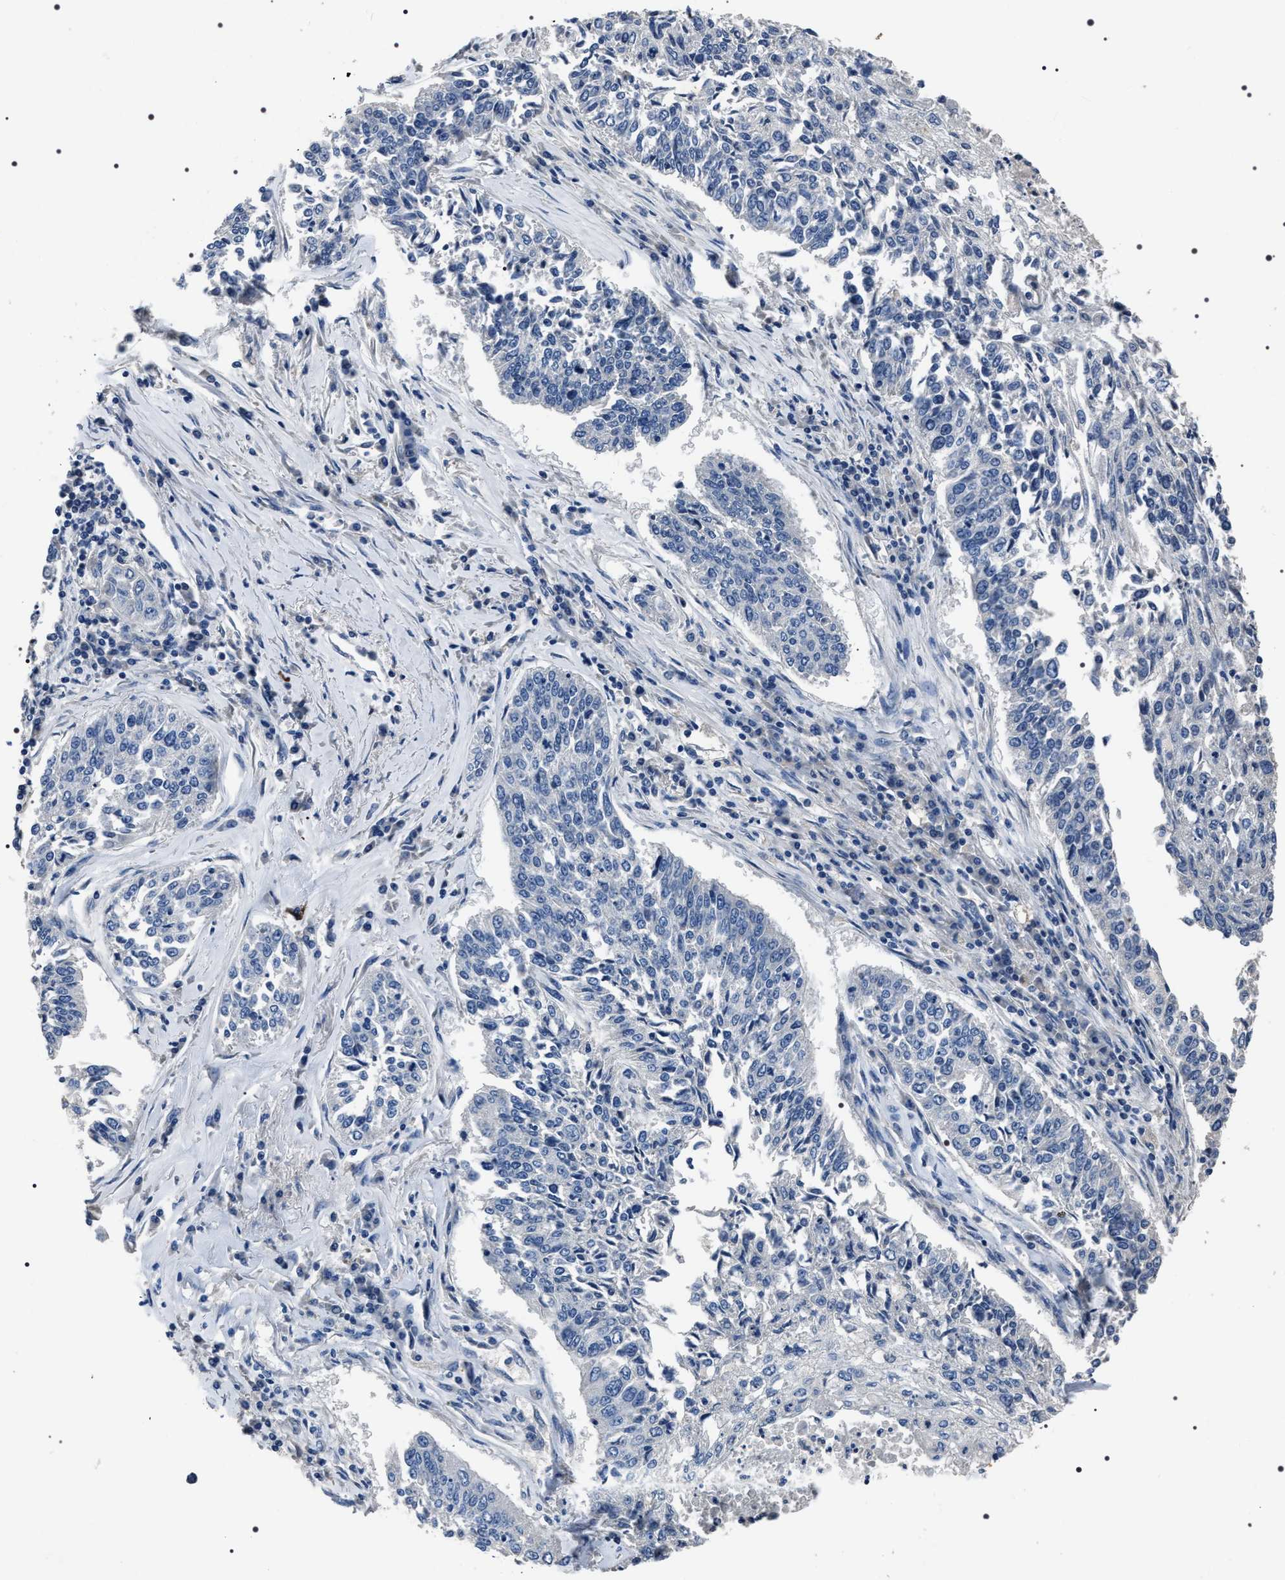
{"staining": {"intensity": "negative", "quantity": "none", "location": "none"}, "tissue": "lung cancer", "cell_type": "Tumor cells", "image_type": "cancer", "snomed": [{"axis": "morphology", "description": "Normal tissue, NOS"}, {"axis": "morphology", "description": "Squamous cell carcinoma, NOS"}, {"axis": "topography", "description": "Cartilage tissue"}, {"axis": "topography", "description": "Bronchus"}, {"axis": "topography", "description": "Lung"}], "caption": "A photomicrograph of human lung cancer is negative for staining in tumor cells. (Stains: DAB immunohistochemistry (IHC) with hematoxylin counter stain, Microscopy: brightfield microscopy at high magnification).", "gene": "TRIM54", "patient": {"sex": "female", "age": 49}}